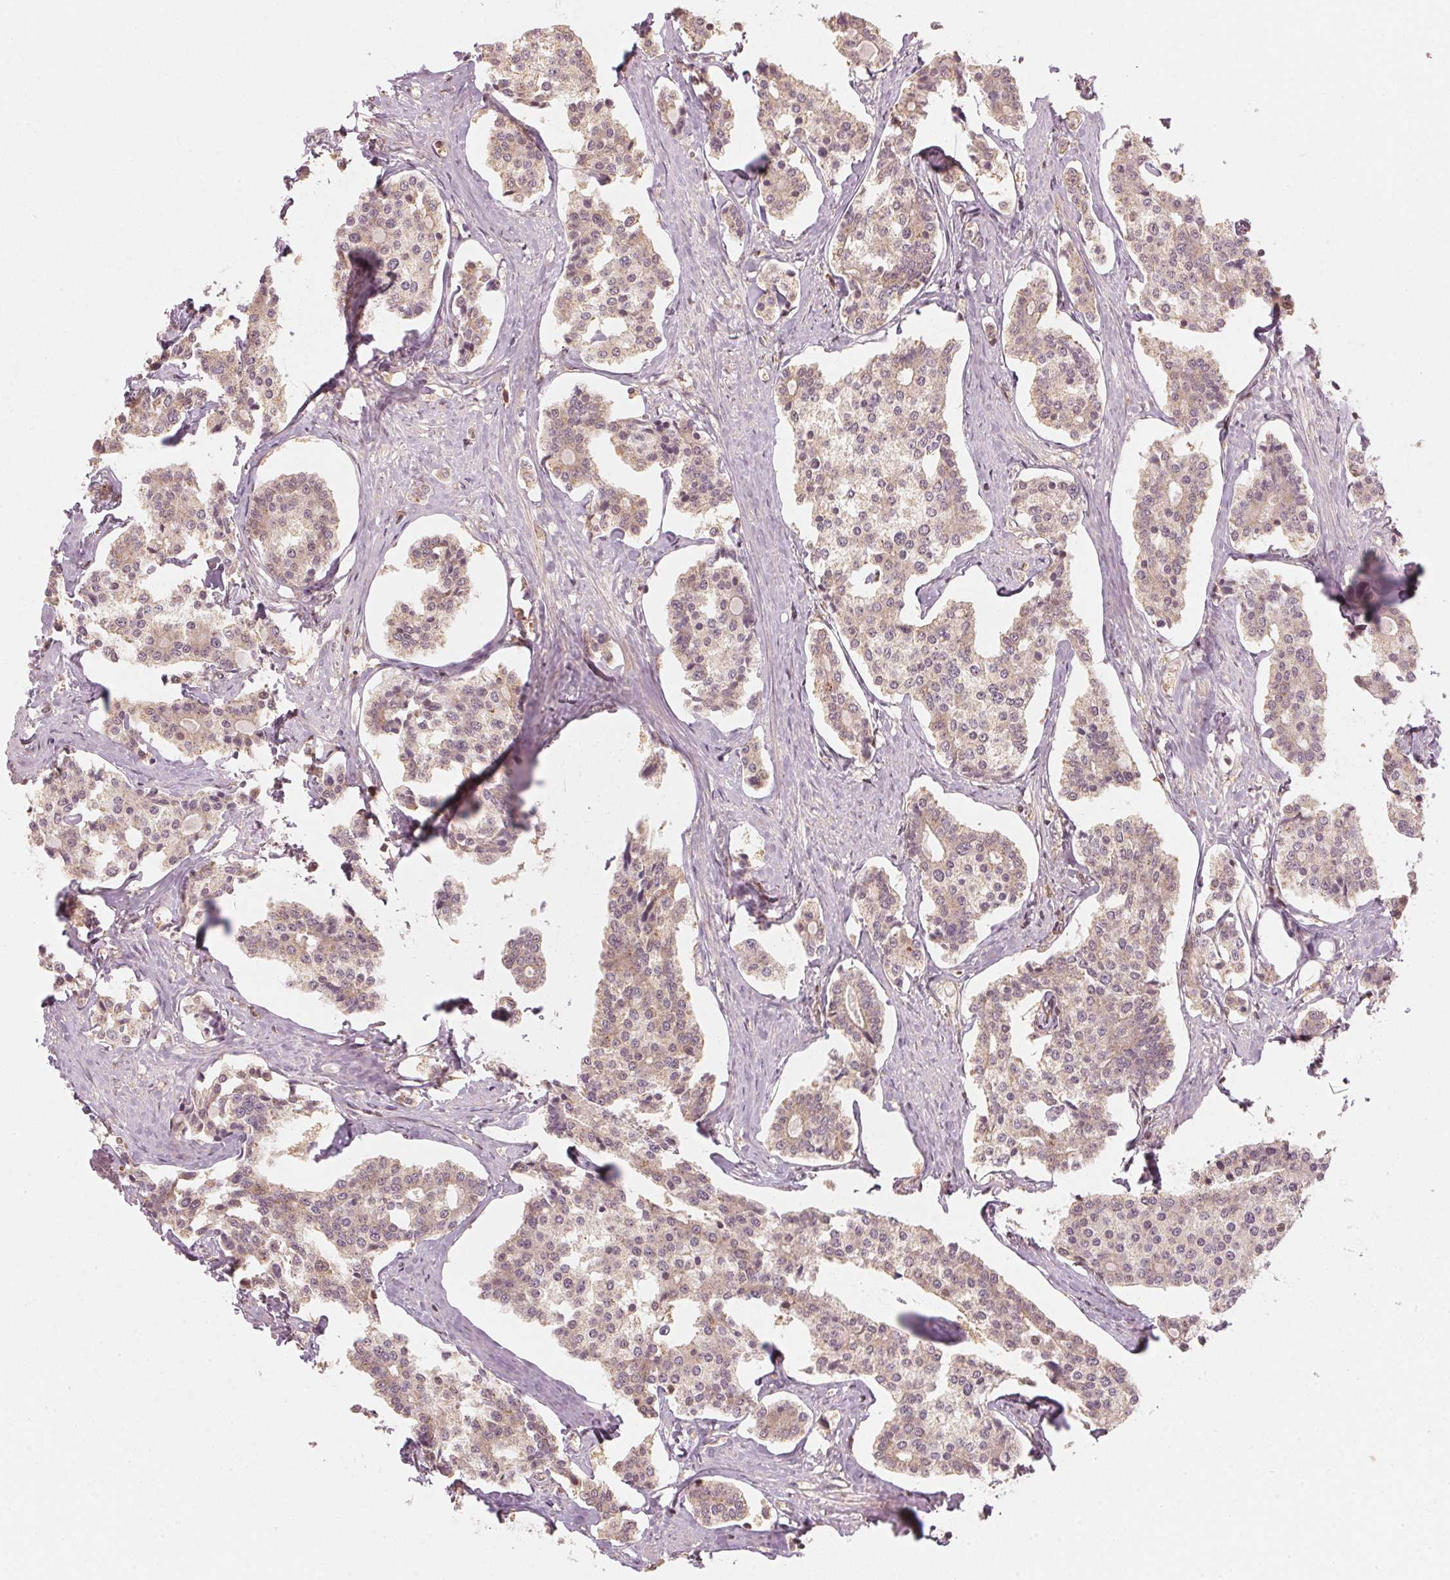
{"staining": {"intensity": "weak", "quantity": ">75%", "location": "cytoplasmic/membranous,nuclear"}, "tissue": "carcinoid", "cell_type": "Tumor cells", "image_type": "cancer", "snomed": [{"axis": "morphology", "description": "Carcinoid, malignant, NOS"}, {"axis": "topography", "description": "Small intestine"}], "caption": "Immunohistochemistry (IHC) of malignant carcinoid reveals low levels of weak cytoplasmic/membranous and nuclear staining in about >75% of tumor cells.", "gene": "UBE2L3", "patient": {"sex": "female", "age": 65}}